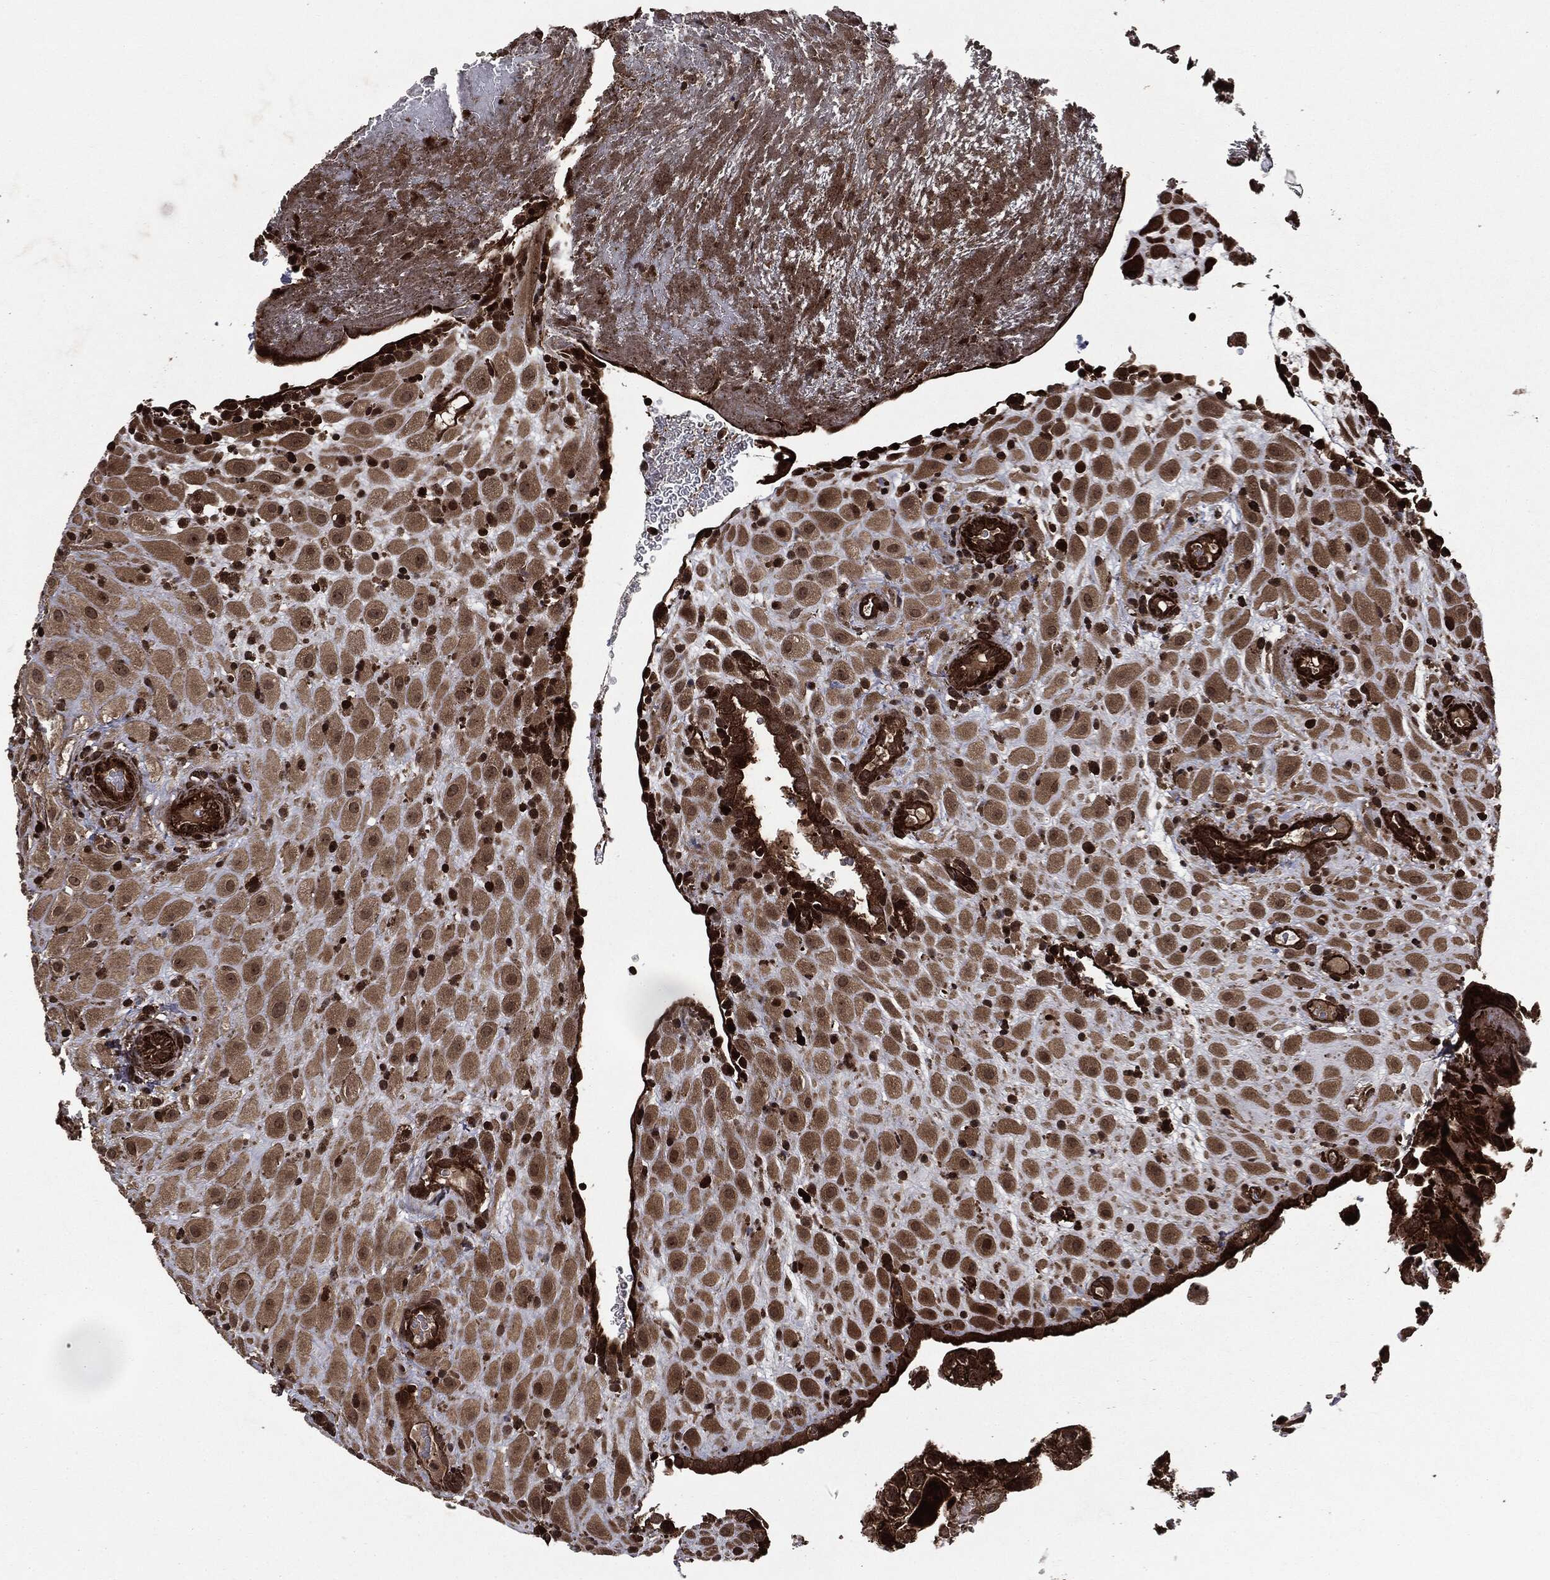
{"staining": {"intensity": "moderate", "quantity": ">75%", "location": "cytoplasmic/membranous,nuclear"}, "tissue": "placenta", "cell_type": "Decidual cells", "image_type": "normal", "snomed": [{"axis": "morphology", "description": "Normal tissue, NOS"}, {"axis": "topography", "description": "Placenta"}], "caption": "Placenta stained for a protein reveals moderate cytoplasmic/membranous,nuclear positivity in decidual cells. The staining is performed using DAB brown chromogen to label protein expression. The nuclei are counter-stained blue using hematoxylin.", "gene": "CARD6", "patient": {"sex": "female", "age": 19}}